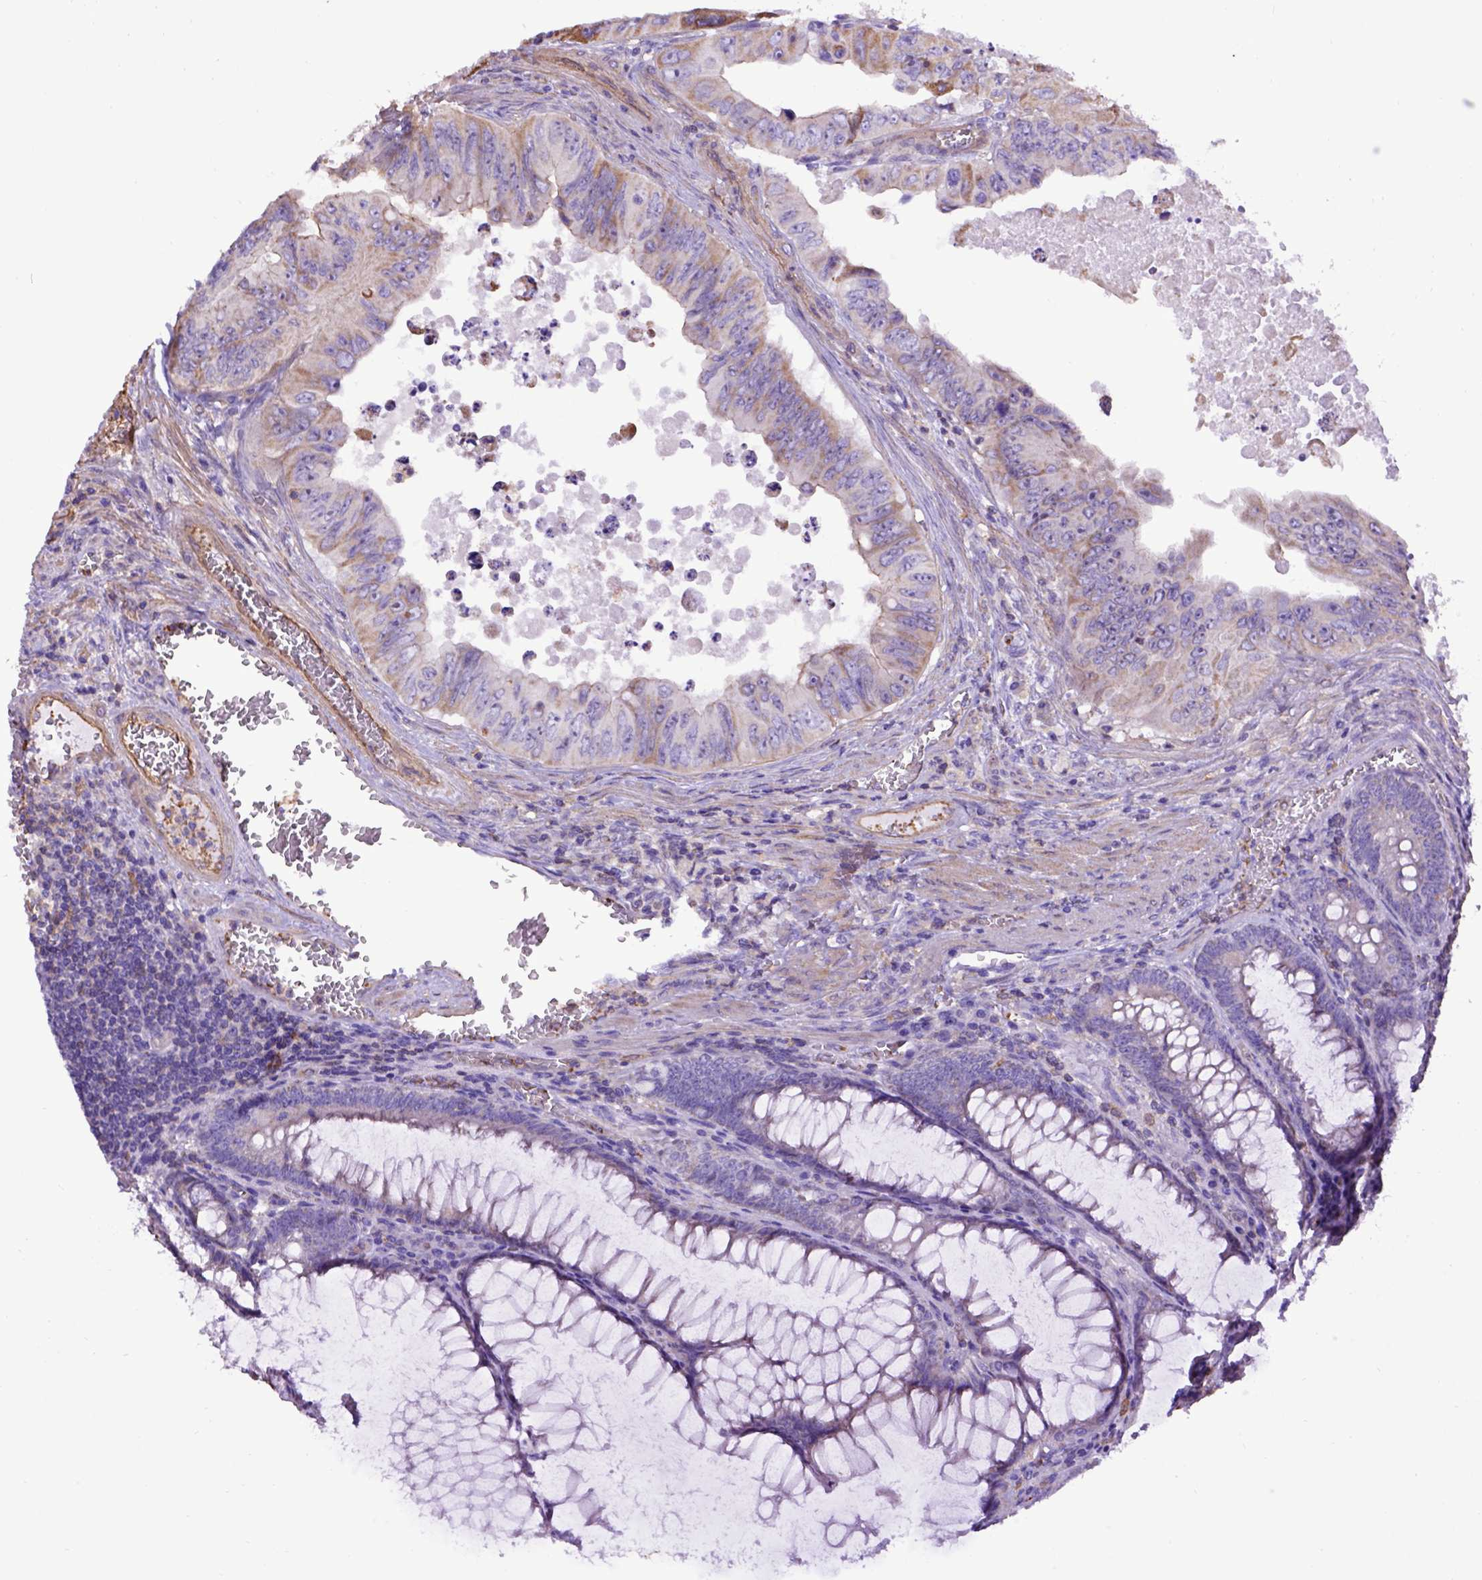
{"staining": {"intensity": "weak", "quantity": "25%-75%", "location": "cytoplasmic/membranous"}, "tissue": "colorectal cancer", "cell_type": "Tumor cells", "image_type": "cancer", "snomed": [{"axis": "morphology", "description": "Adenocarcinoma, NOS"}, {"axis": "topography", "description": "Colon"}], "caption": "The photomicrograph reveals staining of adenocarcinoma (colorectal), revealing weak cytoplasmic/membranous protein positivity (brown color) within tumor cells.", "gene": "ASAH2", "patient": {"sex": "female", "age": 84}}